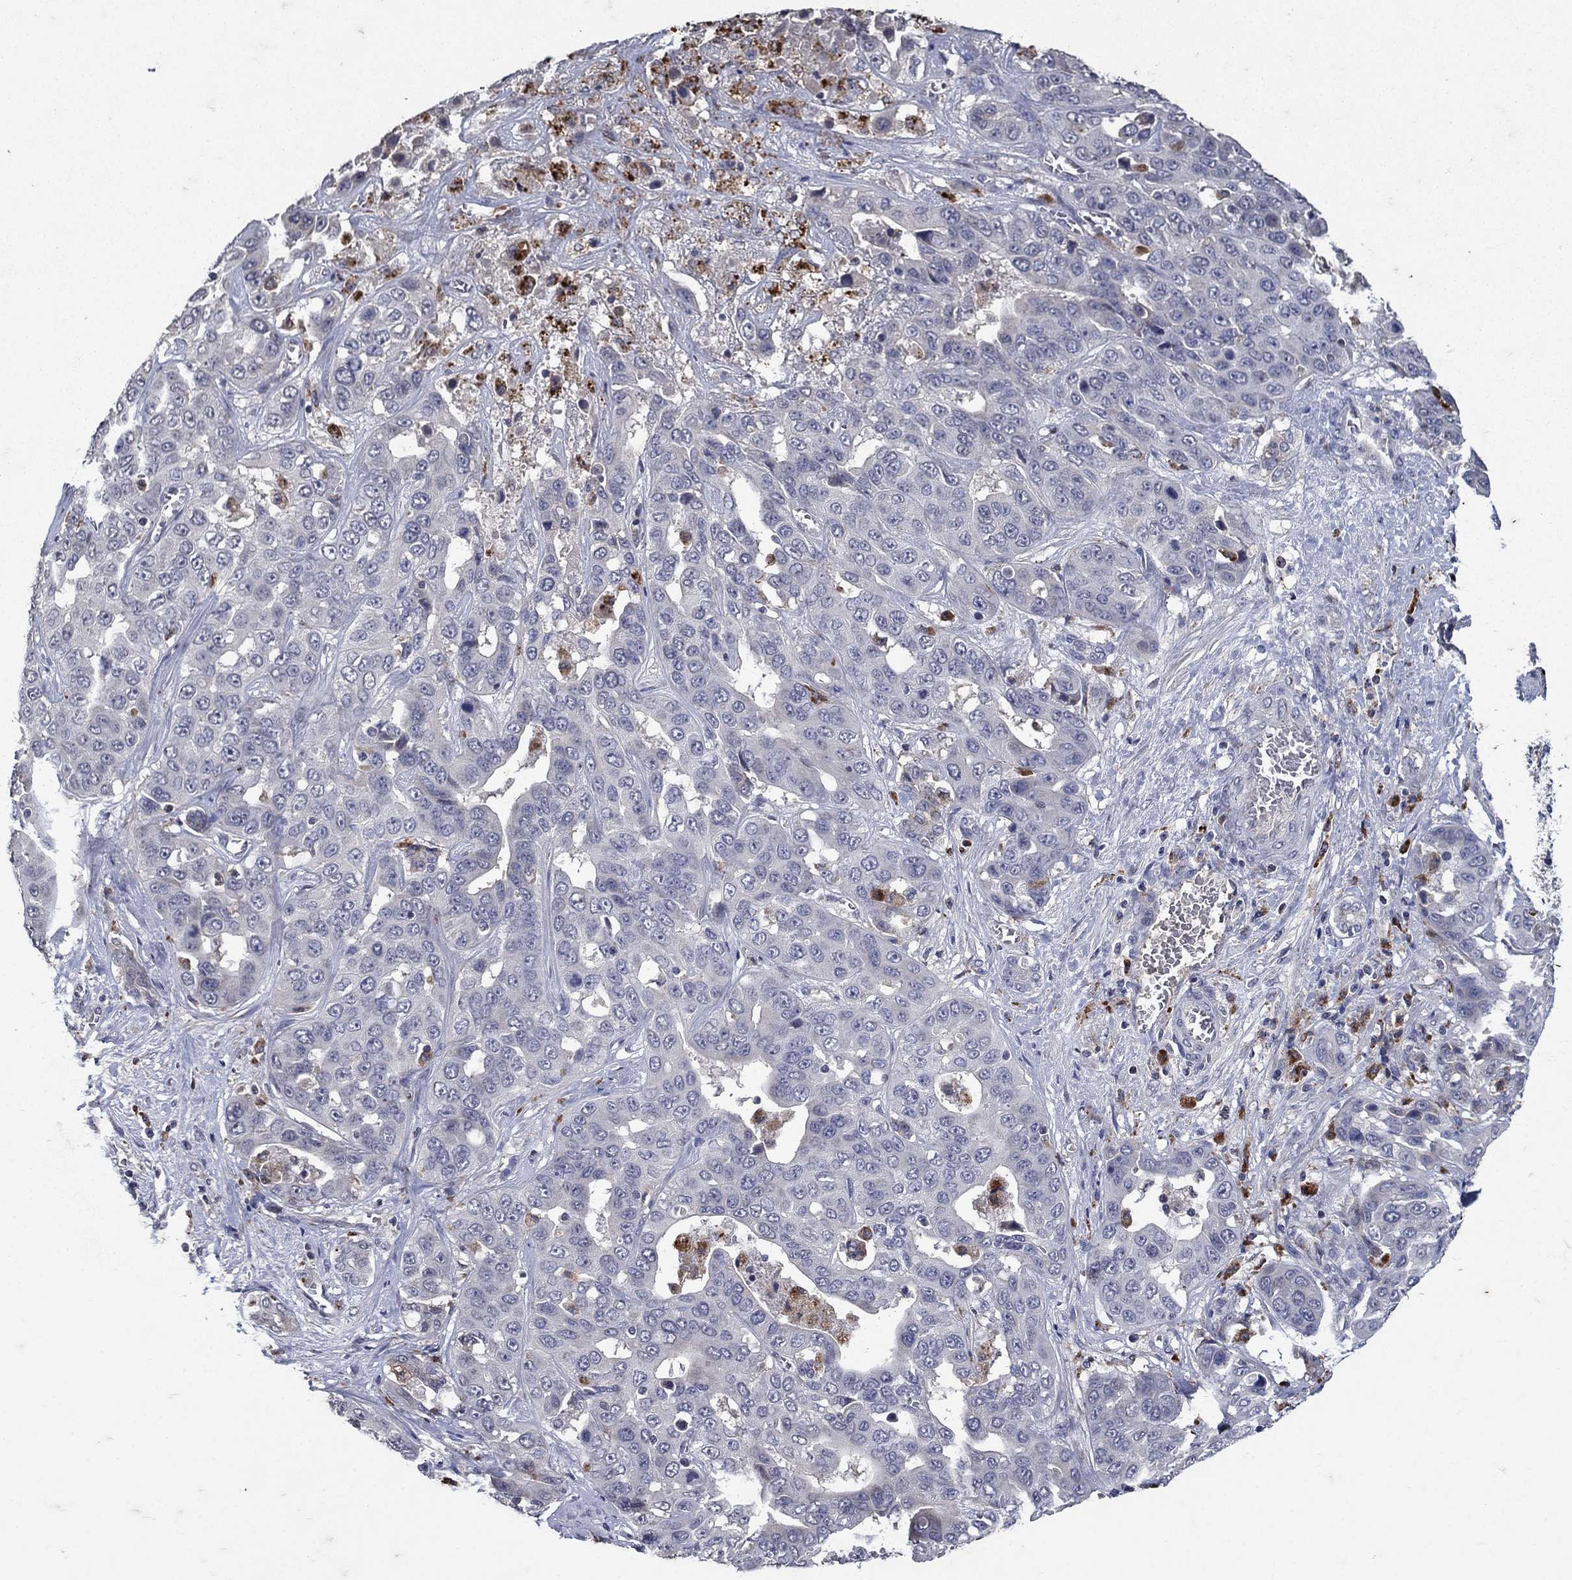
{"staining": {"intensity": "negative", "quantity": "none", "location": "none"}, "tissue": "liver cancer", "cell_type": "Tumor cells", "image_type": "cancer", "snomed": [{"axis": "morphology", "description": "Cholangiocarcinoma"}, {"axis": "topography", "description": "Liver"}], "caption": "Immunohistochemical staining of liver cholangiocarcinoma reveals no significant positivity in tumor cells.", "gene": "NPC2", "patient": {"sex": "female", "age": 52}}